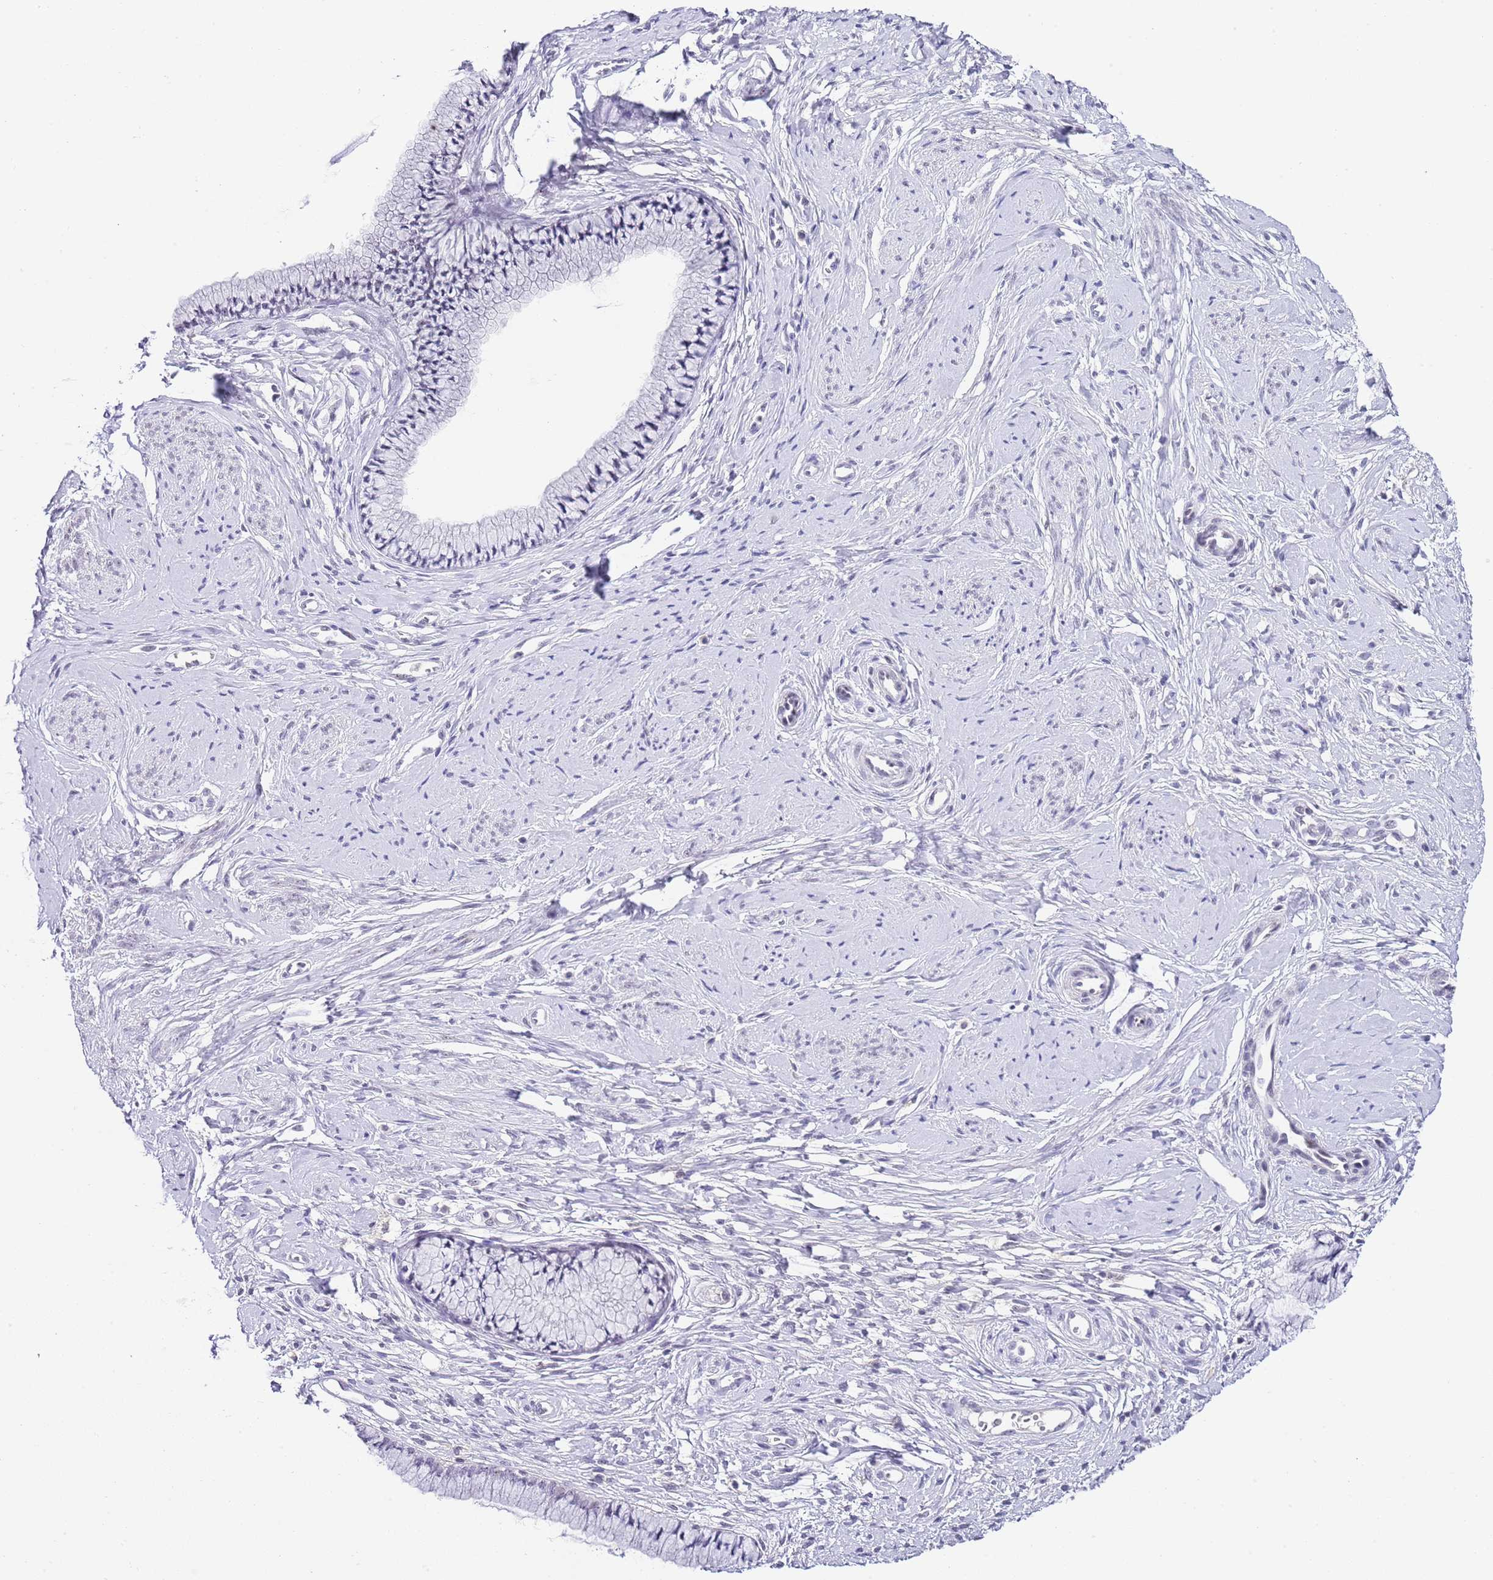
{"staining": {"intensity": "negative", "quantity": "none", "location": "none"}, "tissue": "cervix", "cell_type": "Glandular cells", "image_type": "normal", "snomed": [{"axis": "morphology", "description": "Normal tissue, NOS"}, {"axis": "topography", "description": "Cervix"}], "caption": "Immunohistochemical staining of benign cervix reveals no significant expression in glandular cells. (DAB (3,3'-diaminobenzidine) immunohistochemistry with hematoxylin counter stain).", "gene": "NOP56", "patient": {"sex": "female", "age": 42}}